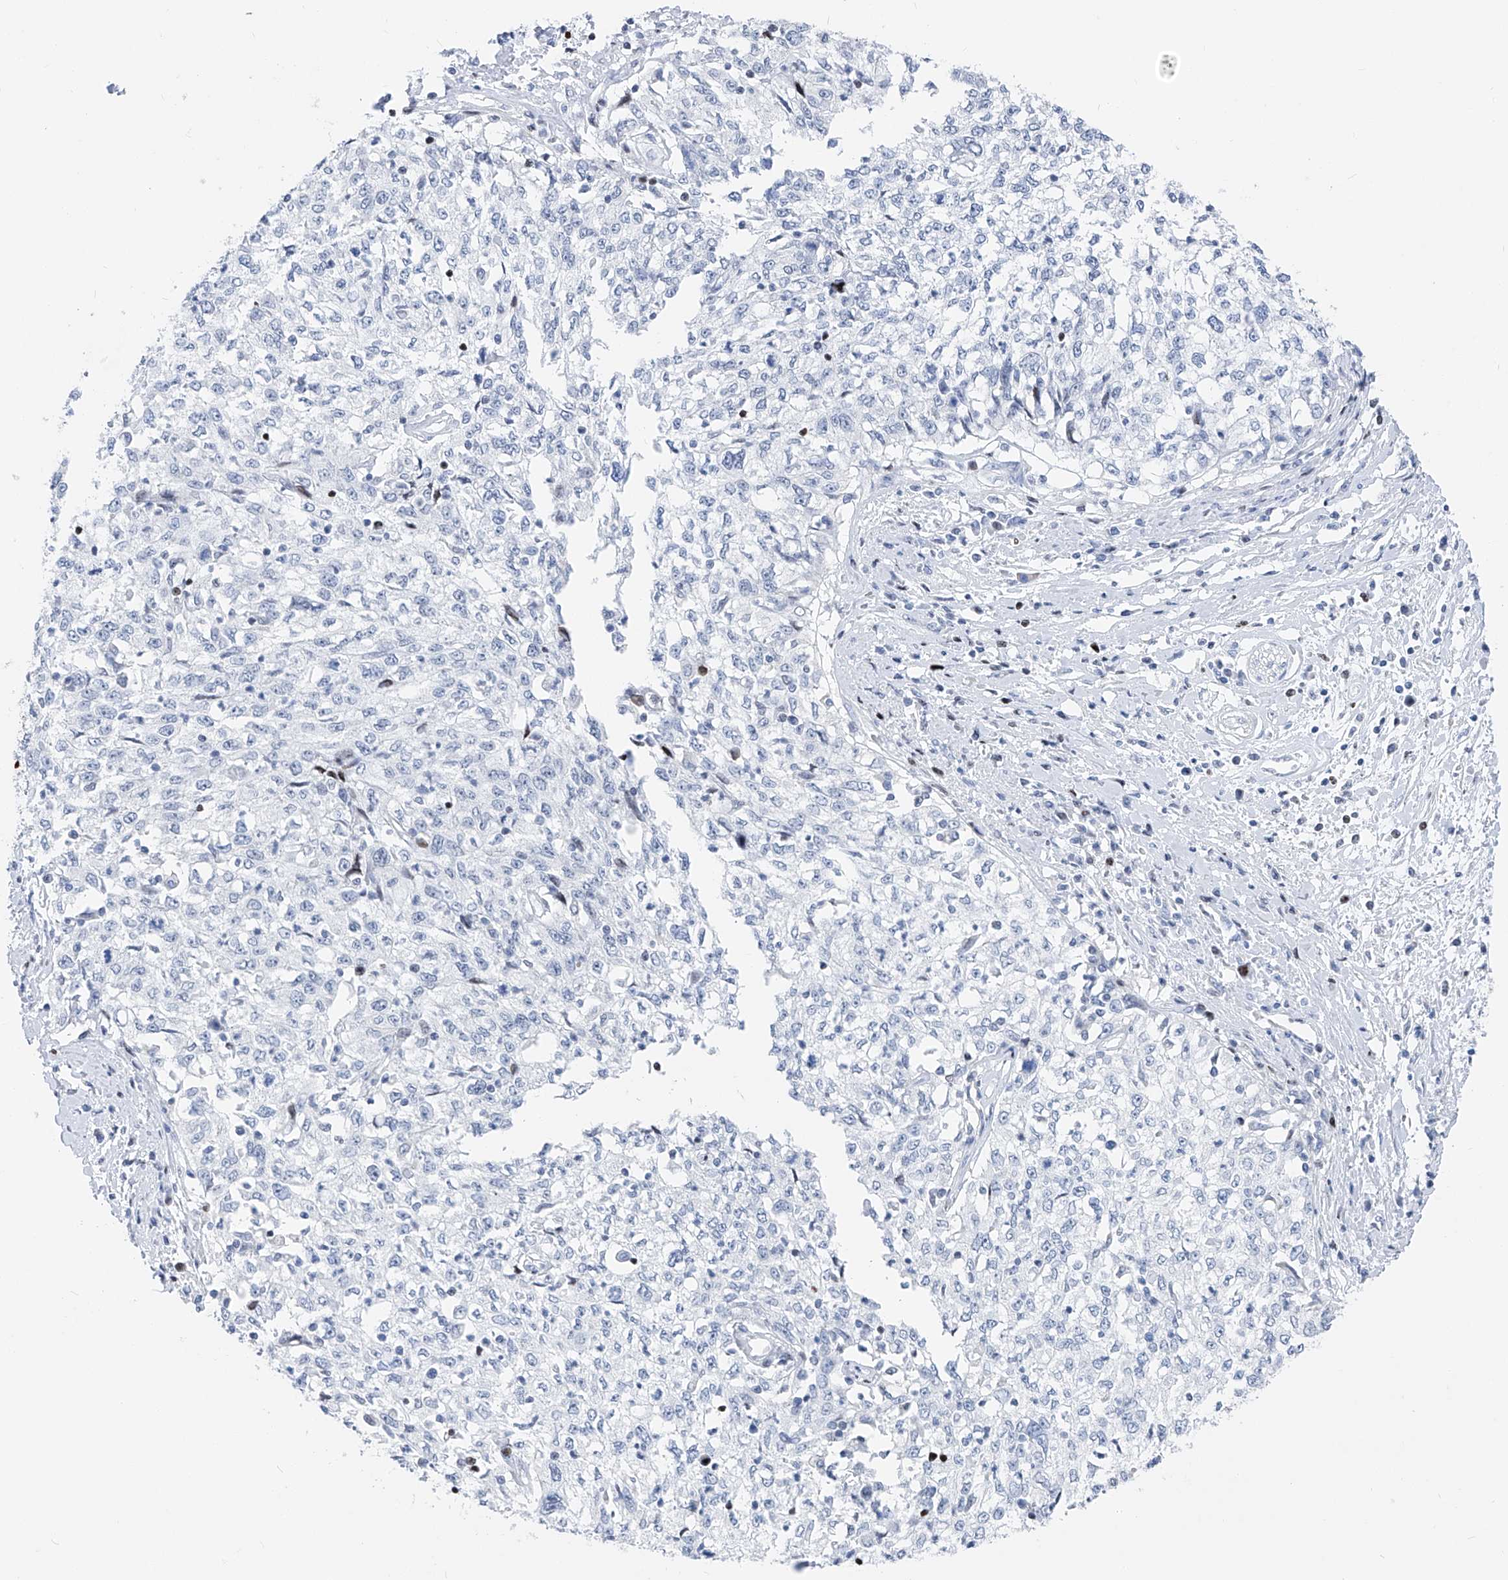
{"staining": {"intensity": "negative", "quantity": "none", "location": "none"}, "tissue": "cervical cancer", "cell_type": "Tumor cells", "image_type": "cancer", "snomed": [{"axis": "morphology", "description": "Squamous cell carcinoma, NOS"}, {"axis": "topography", "description": "Cervix"}], "caption": "Human squamous cell carcinoma (cervical) stained for a protein using immunohistochemistry demonstrates no positivity in tumor cells.", "gene": "FRS3", "patient": {"sex": "female", "age": 57}}